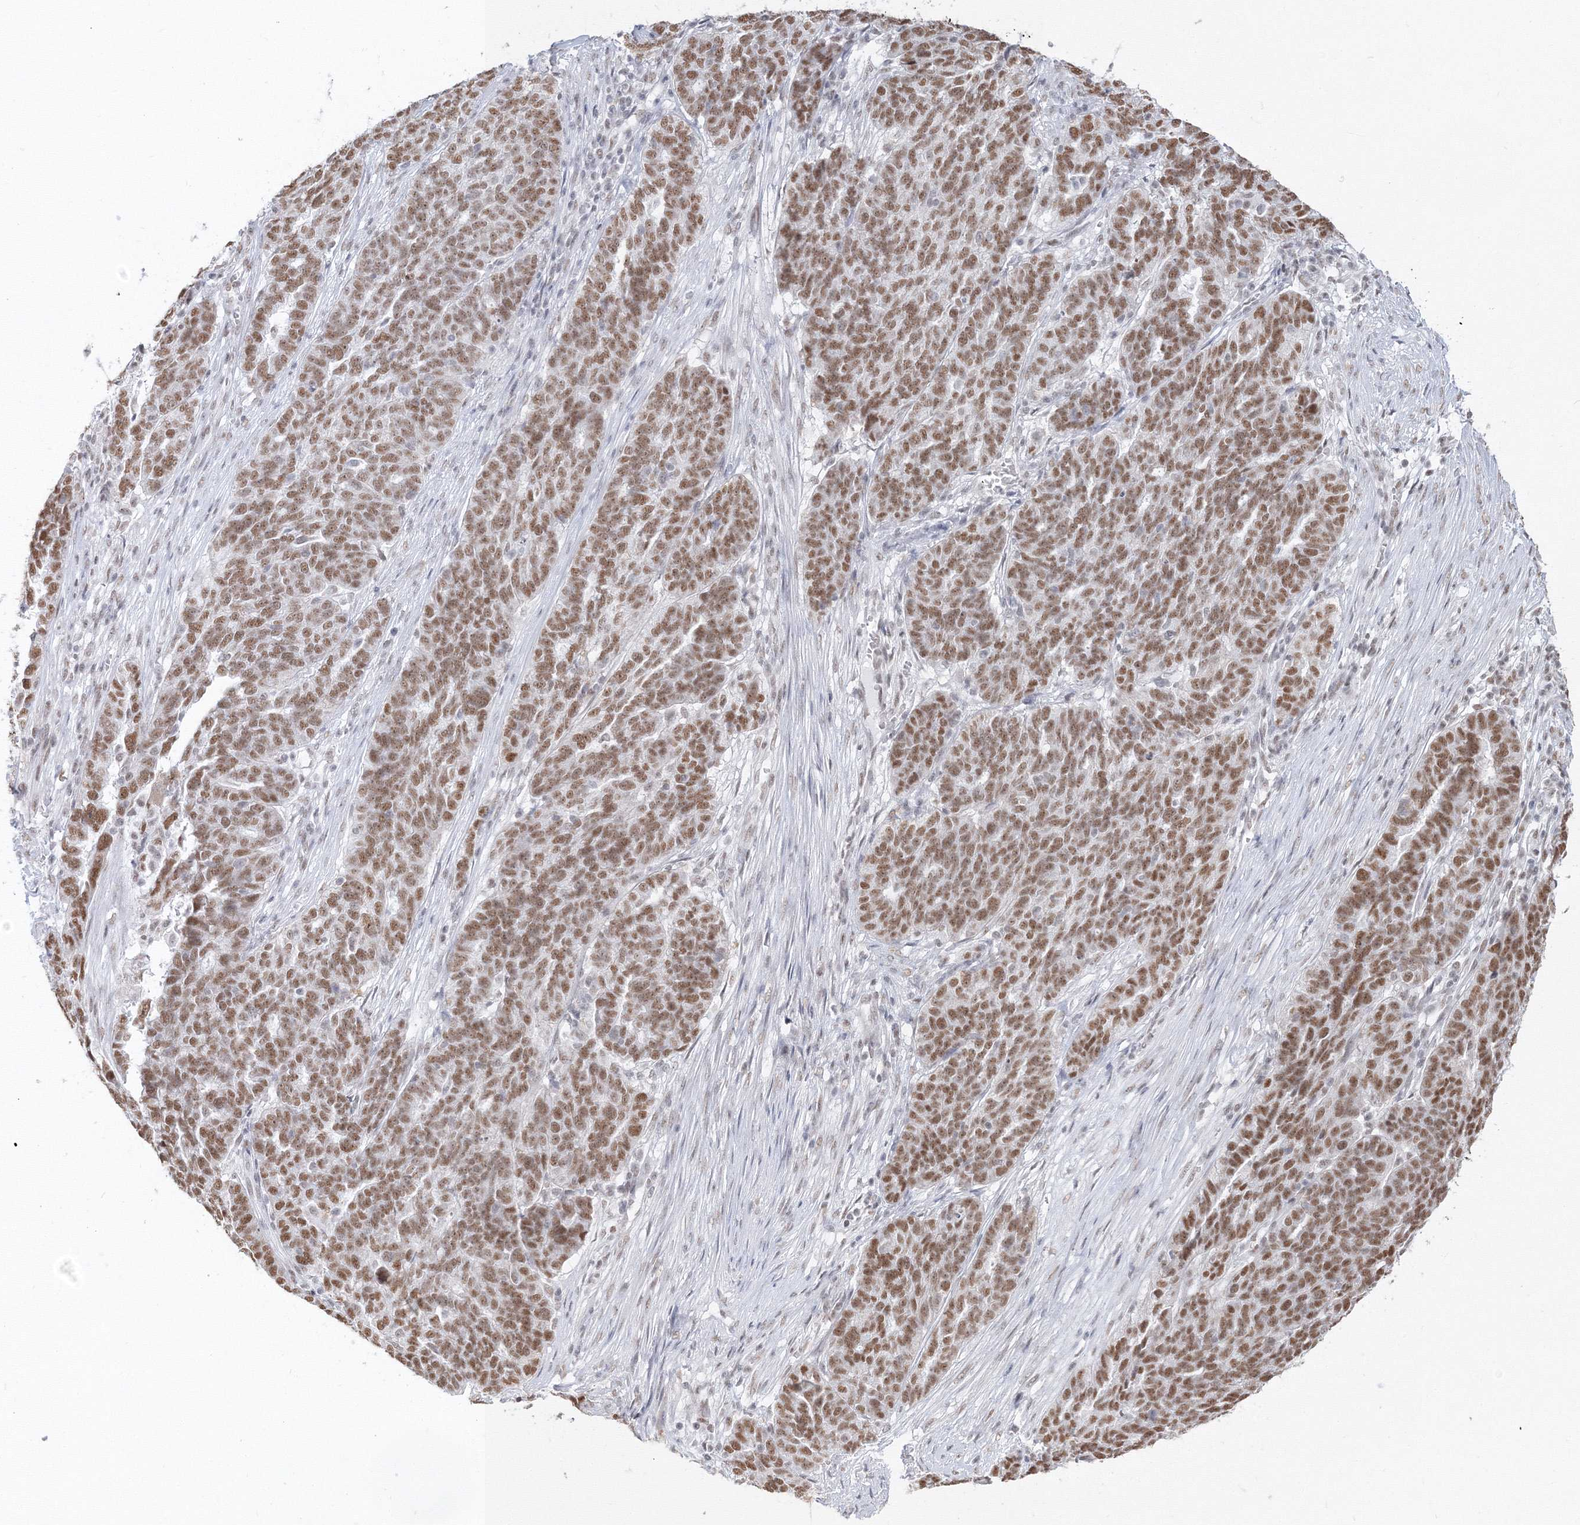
{"staining": {"intensity": "moderate", "quantity": ">75%", "location": "nuclear"}, "tissue": "ovarian cancer", "cell_type": "Tumor cells", "image_type": "cancer", "snomed": [{"axis": "morphology", "description": "Cystadenocarcinoma, serous, NOS"}, {"axis": "topography", "description": "Ovary"}], "caption": "The immunohistochemical stain highlights moderate nuclear staining in tumor cells of ovarian cancer tissue. (Brightfield microscopy of DAB IHC at high magnification).", "gene": "PPP4R2", "patient": {"sex": "female", "age": 59}}